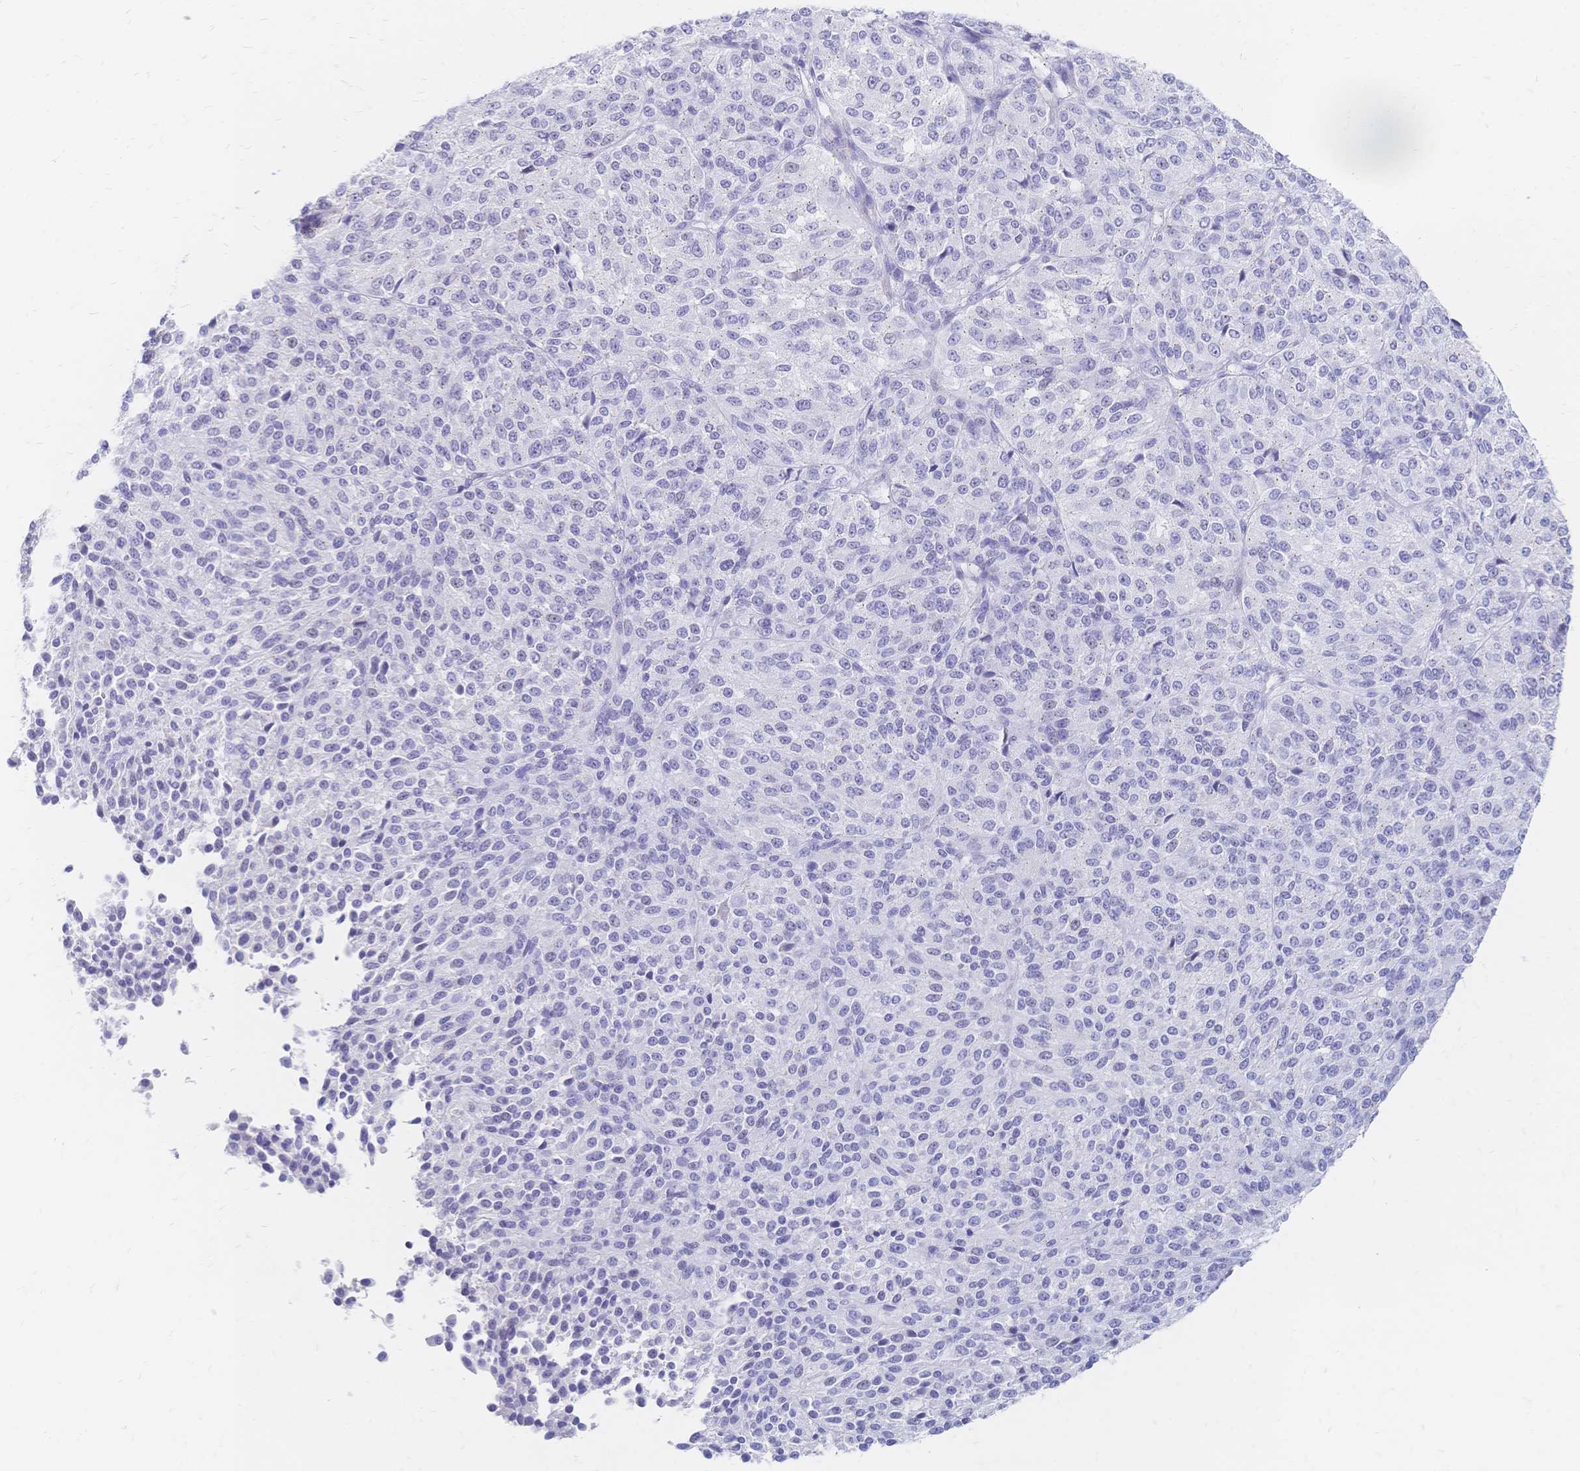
{"staining": {"intensity": "negative", "quantity": "none", "location": "none"}, "tissue": "melanoma", "cell_type": "Tumor cells", "image_type": "cancer", "snomed": [{"axis": "morphology", "description": "Malignant melanoma, Metastatic site"}, {"axis": "topography", "description": "Brain"}], "caption": "The immunohistochemistry (IHC) photomicrograph has no significant staining in tumor cells of melanoma tissue.", "gene": "PSORS1C2", "patient": {"sex": "female", "age": 56}}